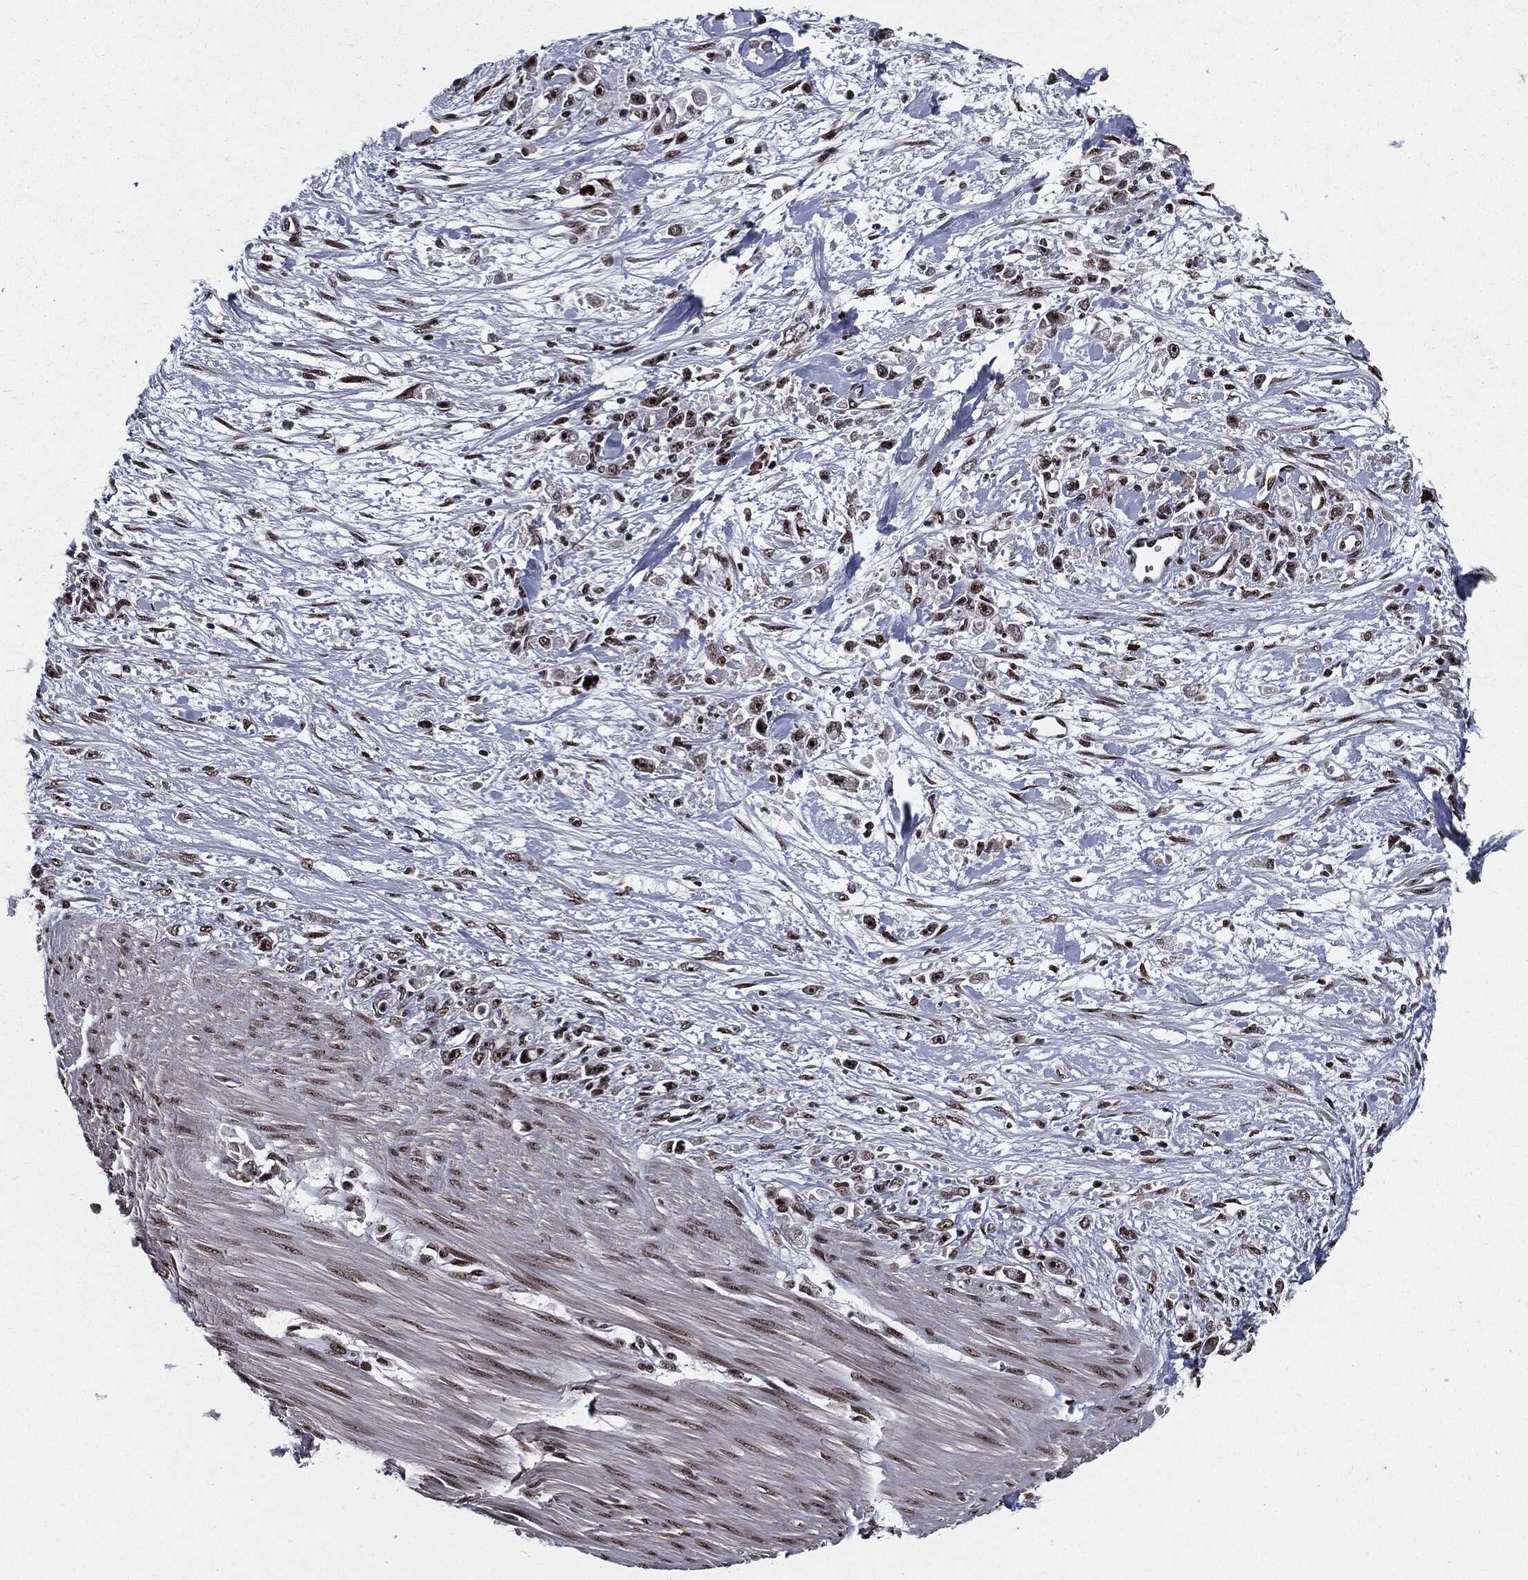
{"staining": {"intensity": "moderate", "quantity": "25%-75%", "location": "nuclear"}, "tissue": "stomach cancer", "cell_type": "Tumor cells", "image_type": "cancer", "snomed": [{"axis": "morphology", "description": "Adenocarcinoma, NOS"}, {"axis": "topography", "description": "Stomach"}], "caption": "The immunohistochemical stain shows moderate nuclear positivity in tumor cells of stomach cancer (adenocarcinoma) tissue.", "gene": "ZFP91", "patient": {"sex": "female", "age": 59}}